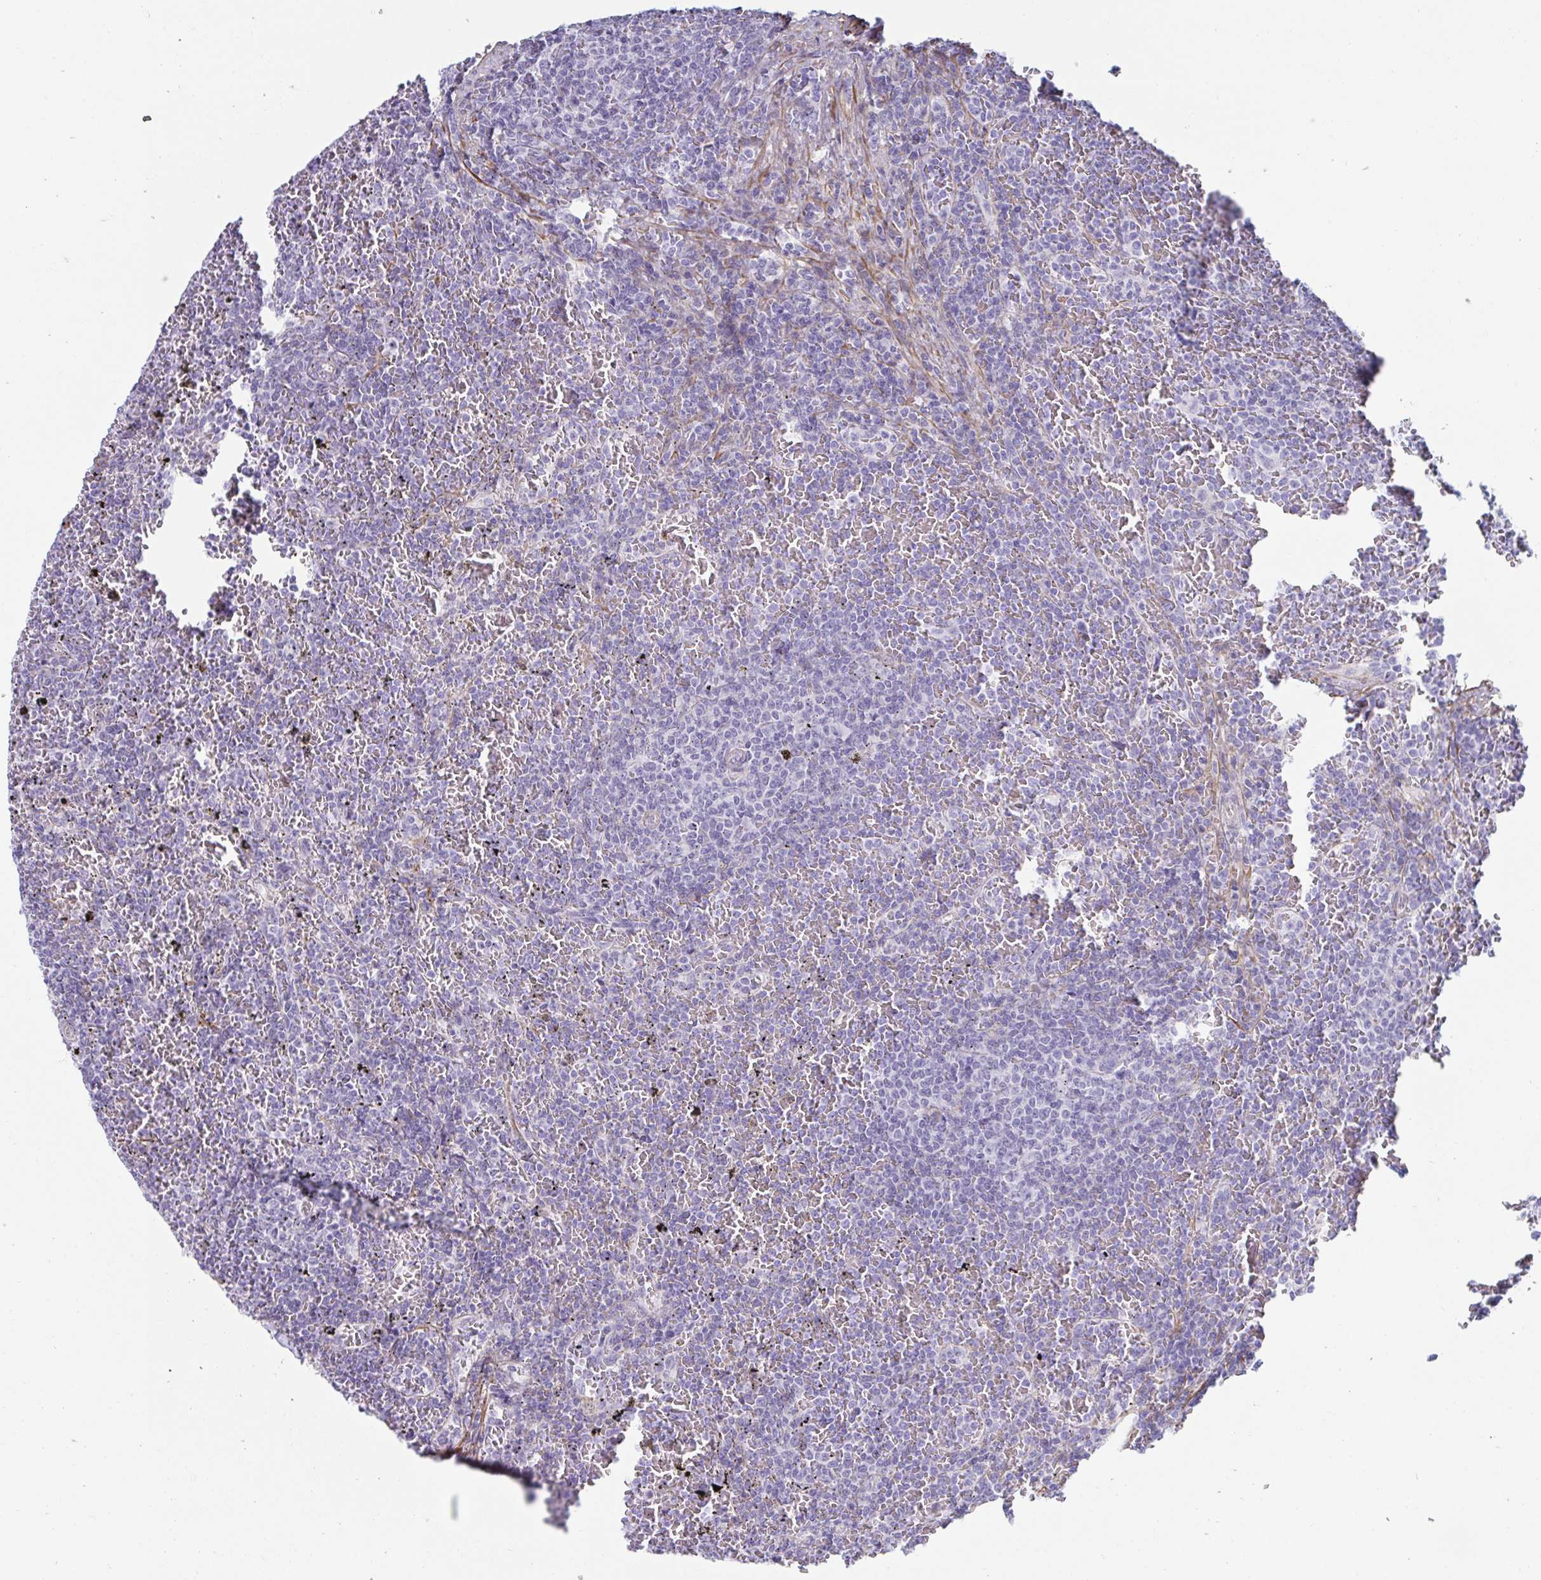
{"staining": {"intensity": "negative", "quantity": "none", "location": "none"}, "tissue": "lymphoma", "cell_type": "Tumor cells", "image_type": "cancer", "snomed": [{"axis": "morphology", "description": "Malignant lymphoma, non-Hodgkin's type, Low grade"}, {"axis": "topography", "description": "Spleen"}], "caption": "Micrograph shows no significant protein expression in tumor cells of lymphoma.", "gene": "OR5P3", "patient": {"sex": "female", "age": 77}}